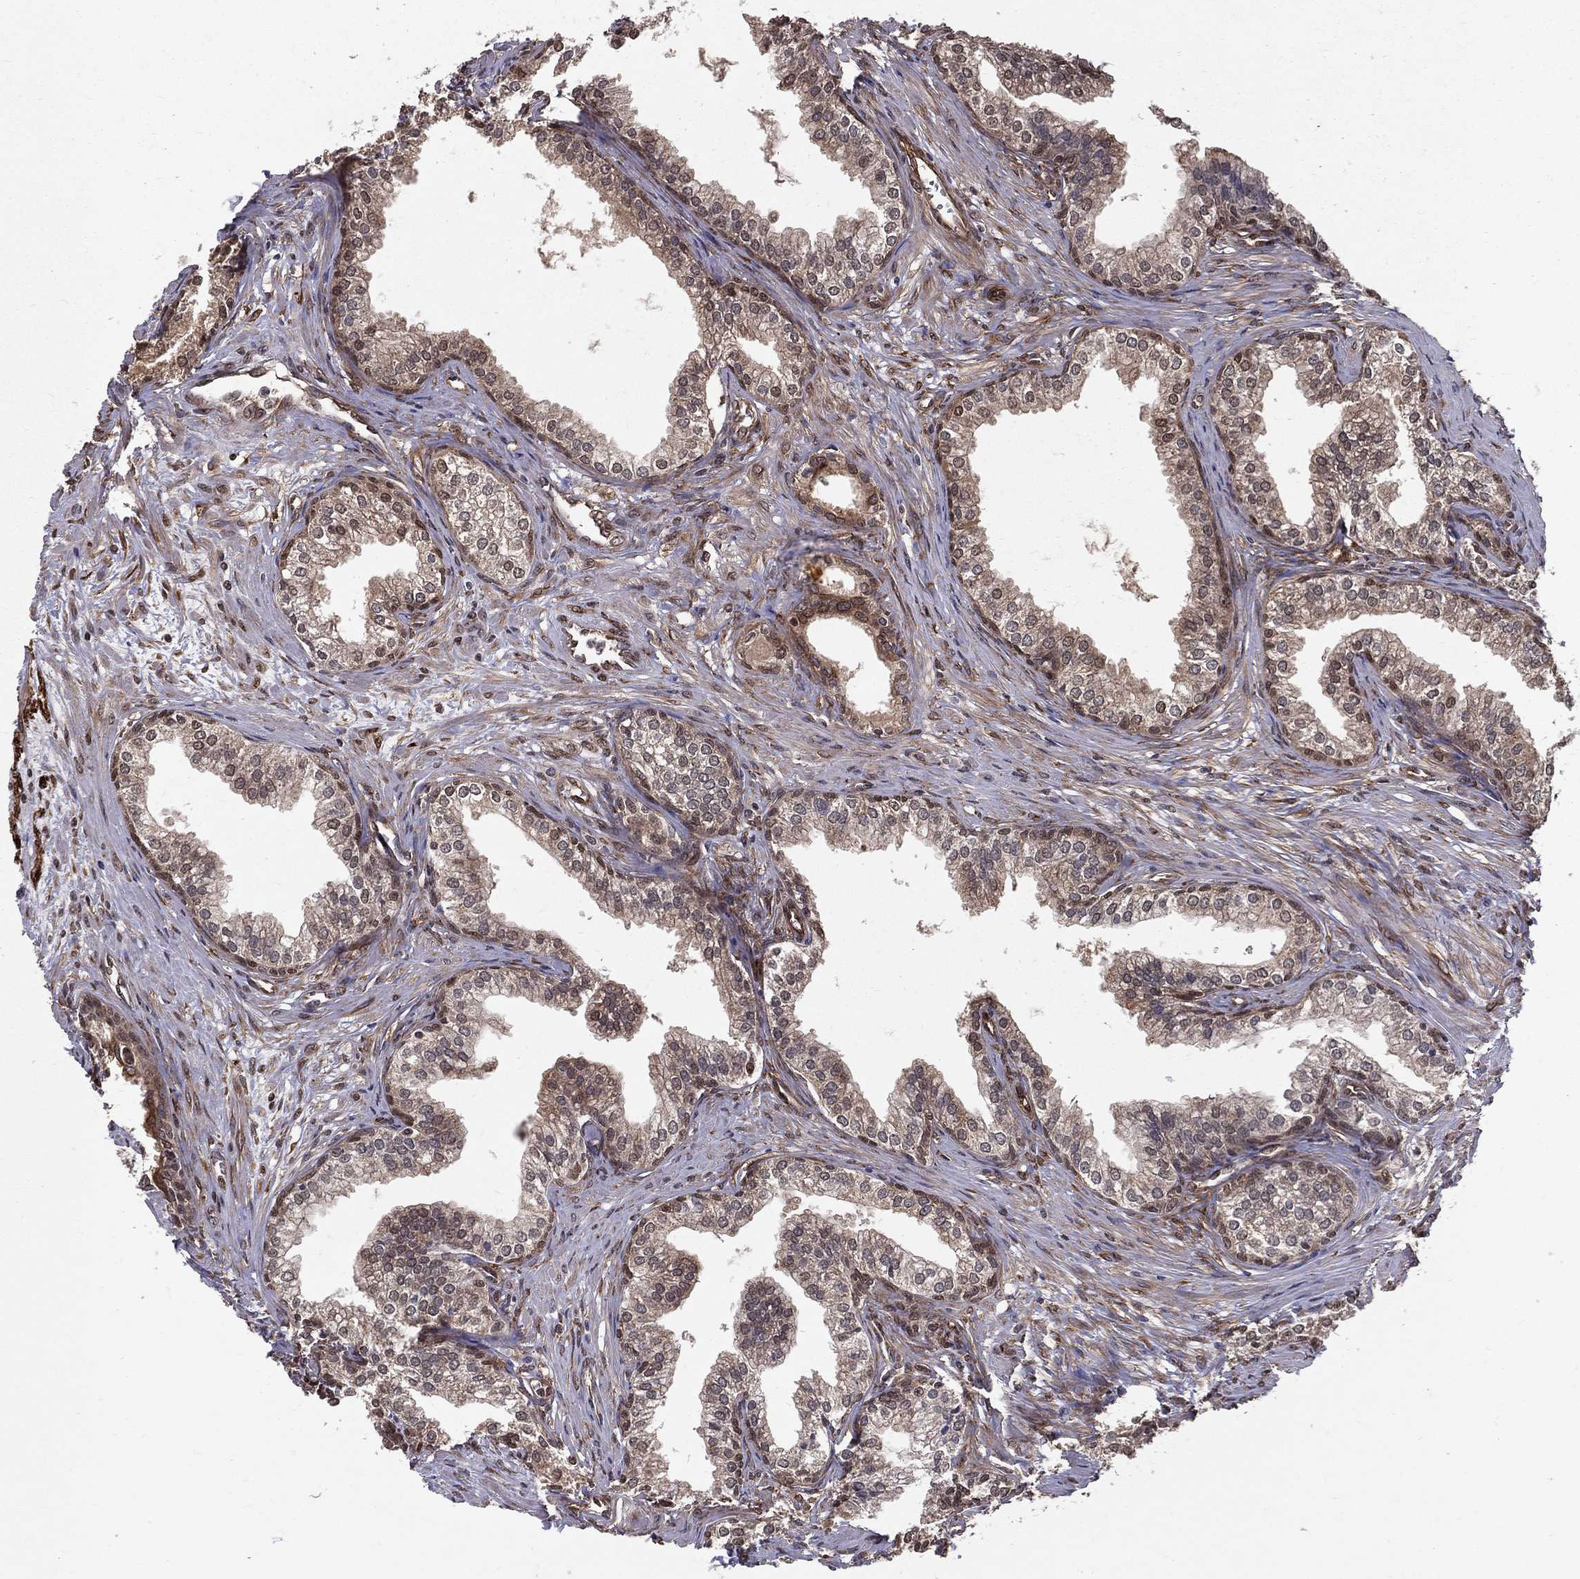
{"staining": {"intensity": "moderate", "quantity": "<25%", "location": "cytoplasmic/membranous,nuclear"}, "tissue": "prostate", "cell_type": "Glandular cells", "image_type": "normal", "snomed": [{"axis": "morphology", "description": "Normal tissue, NOS"}, {"axis": "topography", "description": "Prostate"}], "caption": "The histopathology image demonstrates immunohistochemical staining of benign prostate. There is moderate cytoplasmic/membranous,nuclear staining is seen in about <25% of glandular cells.", "gene": "CERS2", "patient": {"sex": "male", "age": 65}}